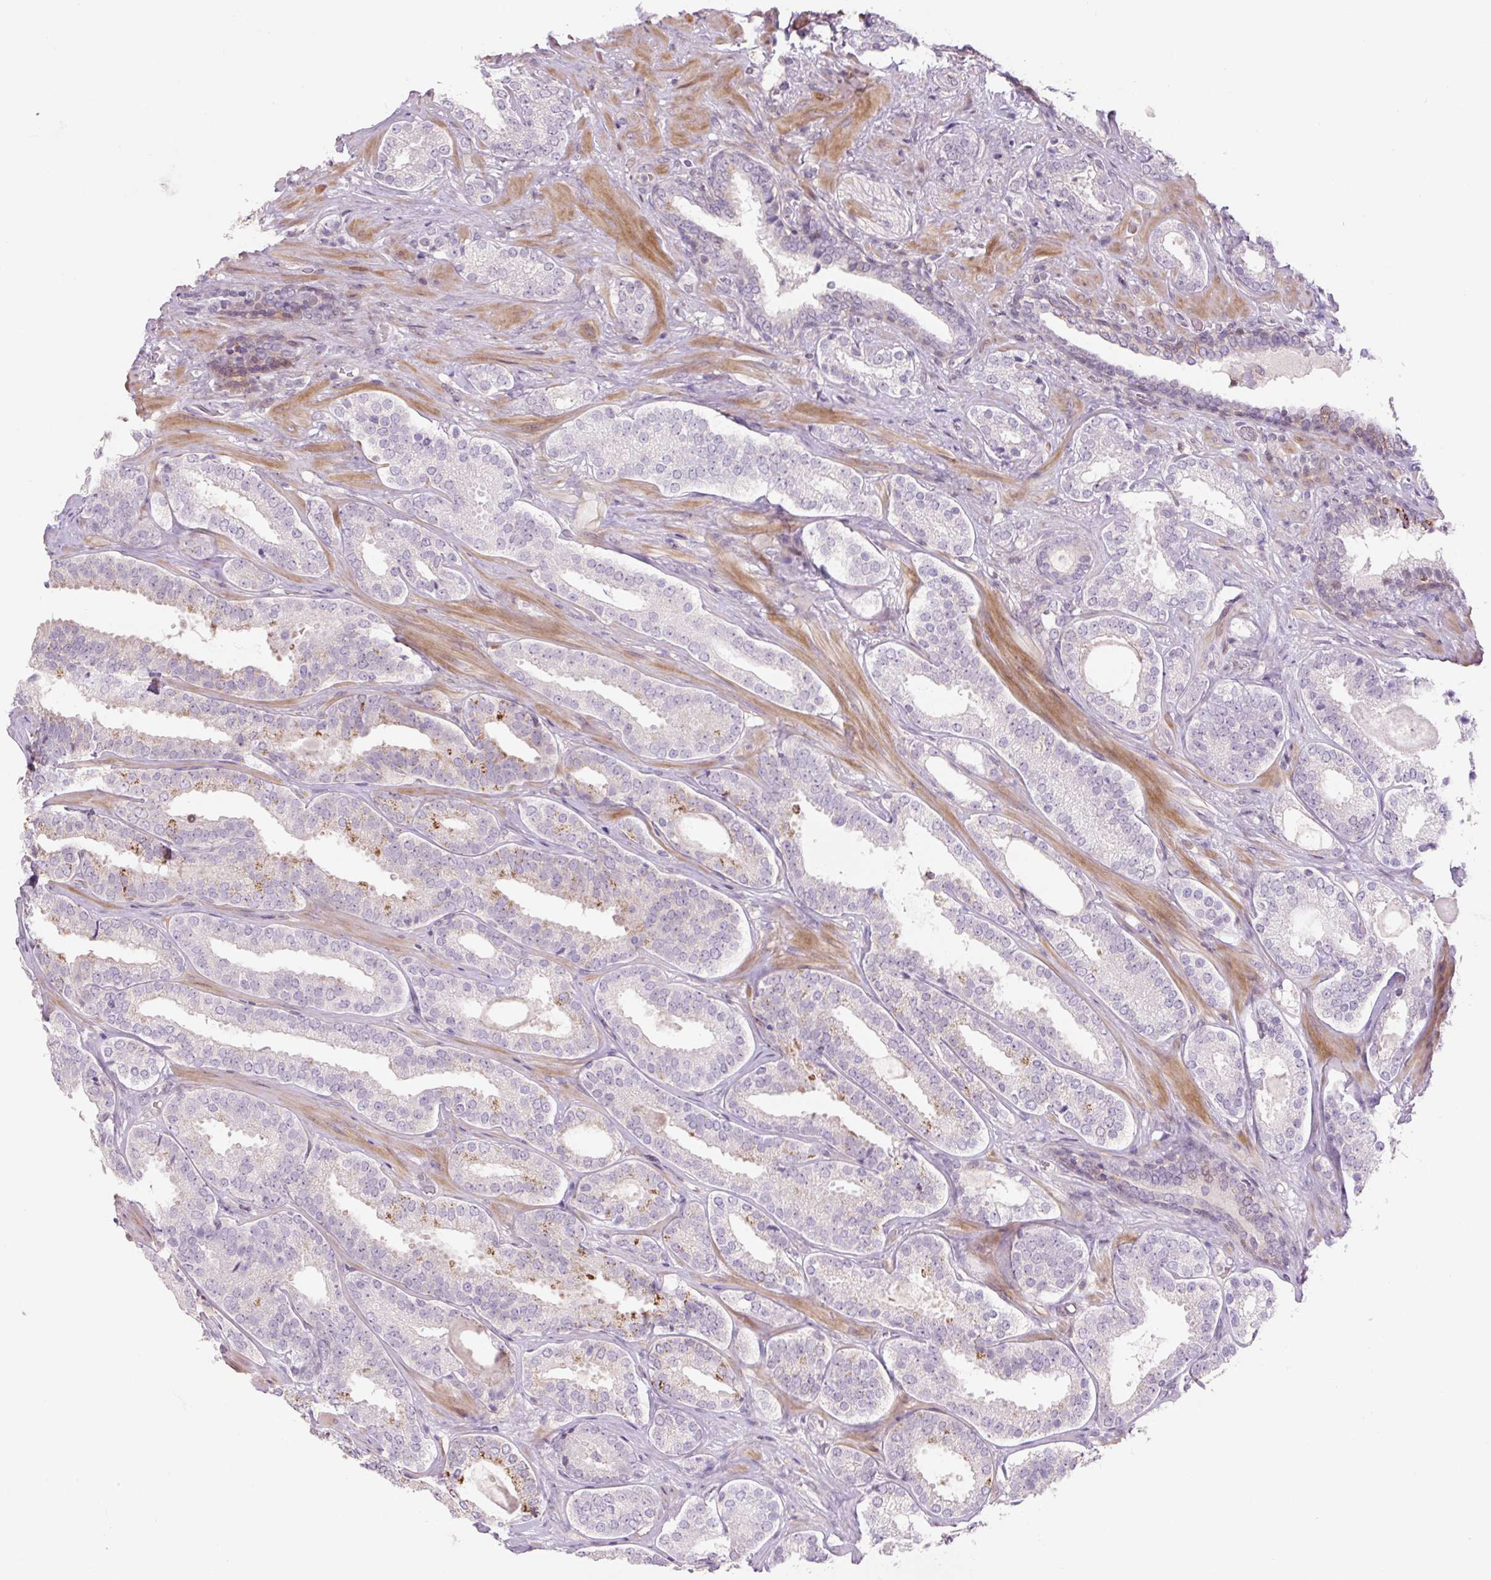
{"staining": {"intensity": "weak", "quantity": "<25%", "location": "cytoplasmic/membranous"}, "tissue": "prostate cancer", "cell_type": "Tumor cells", "image_type": "cancer", "snomed": [{"axis": "morphology", "description": "Adenocarcinoma, High grade"}, {"axis": "topography", "description": "Prostate"}], "caption": "An IHC micrograph of prostate cancer is shown. There is no staining in tumor cells of prostate cancer.", "gene": "ZNF552", "patient": {"sex": "male", "age": 65}}